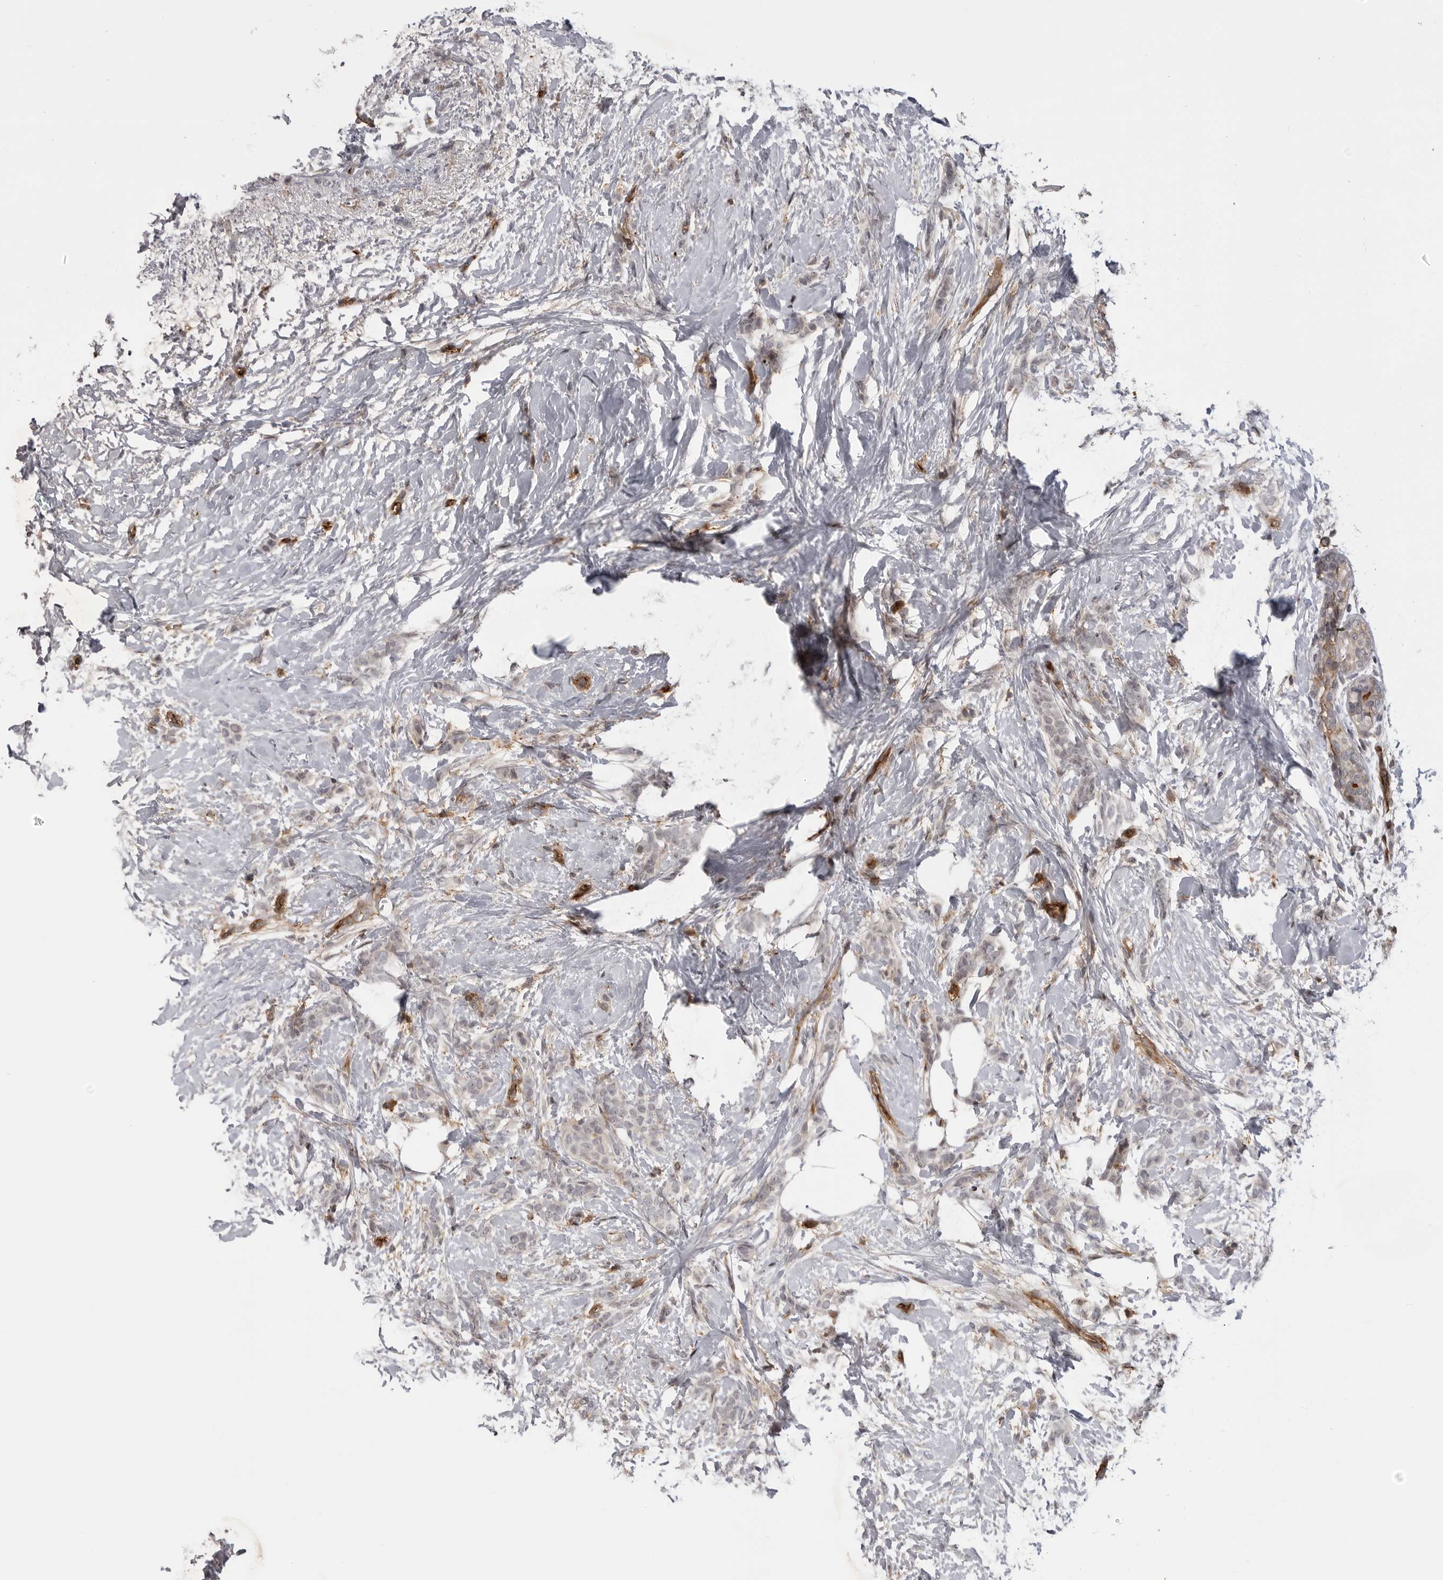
{"staining": {"intensity": "negative", "quantity": "none", "location": "none"}, "tissue": "breast cancer", "cell_type": "Tumor cells", "image_type": "cancer", "snomed": [{"axis": "morphology", "description": "Lobular carcinoma, in situ"}, {"axis": "morphology", "description": "Lobular carcinoma"}, {"axis": "topography", "description": "Breast"}], "caption": "A histopathology image of human breast cancer is negative for staining in tumor cells.", "gene": "ABL1", "patient": {"sex": "female", "age": 41}}